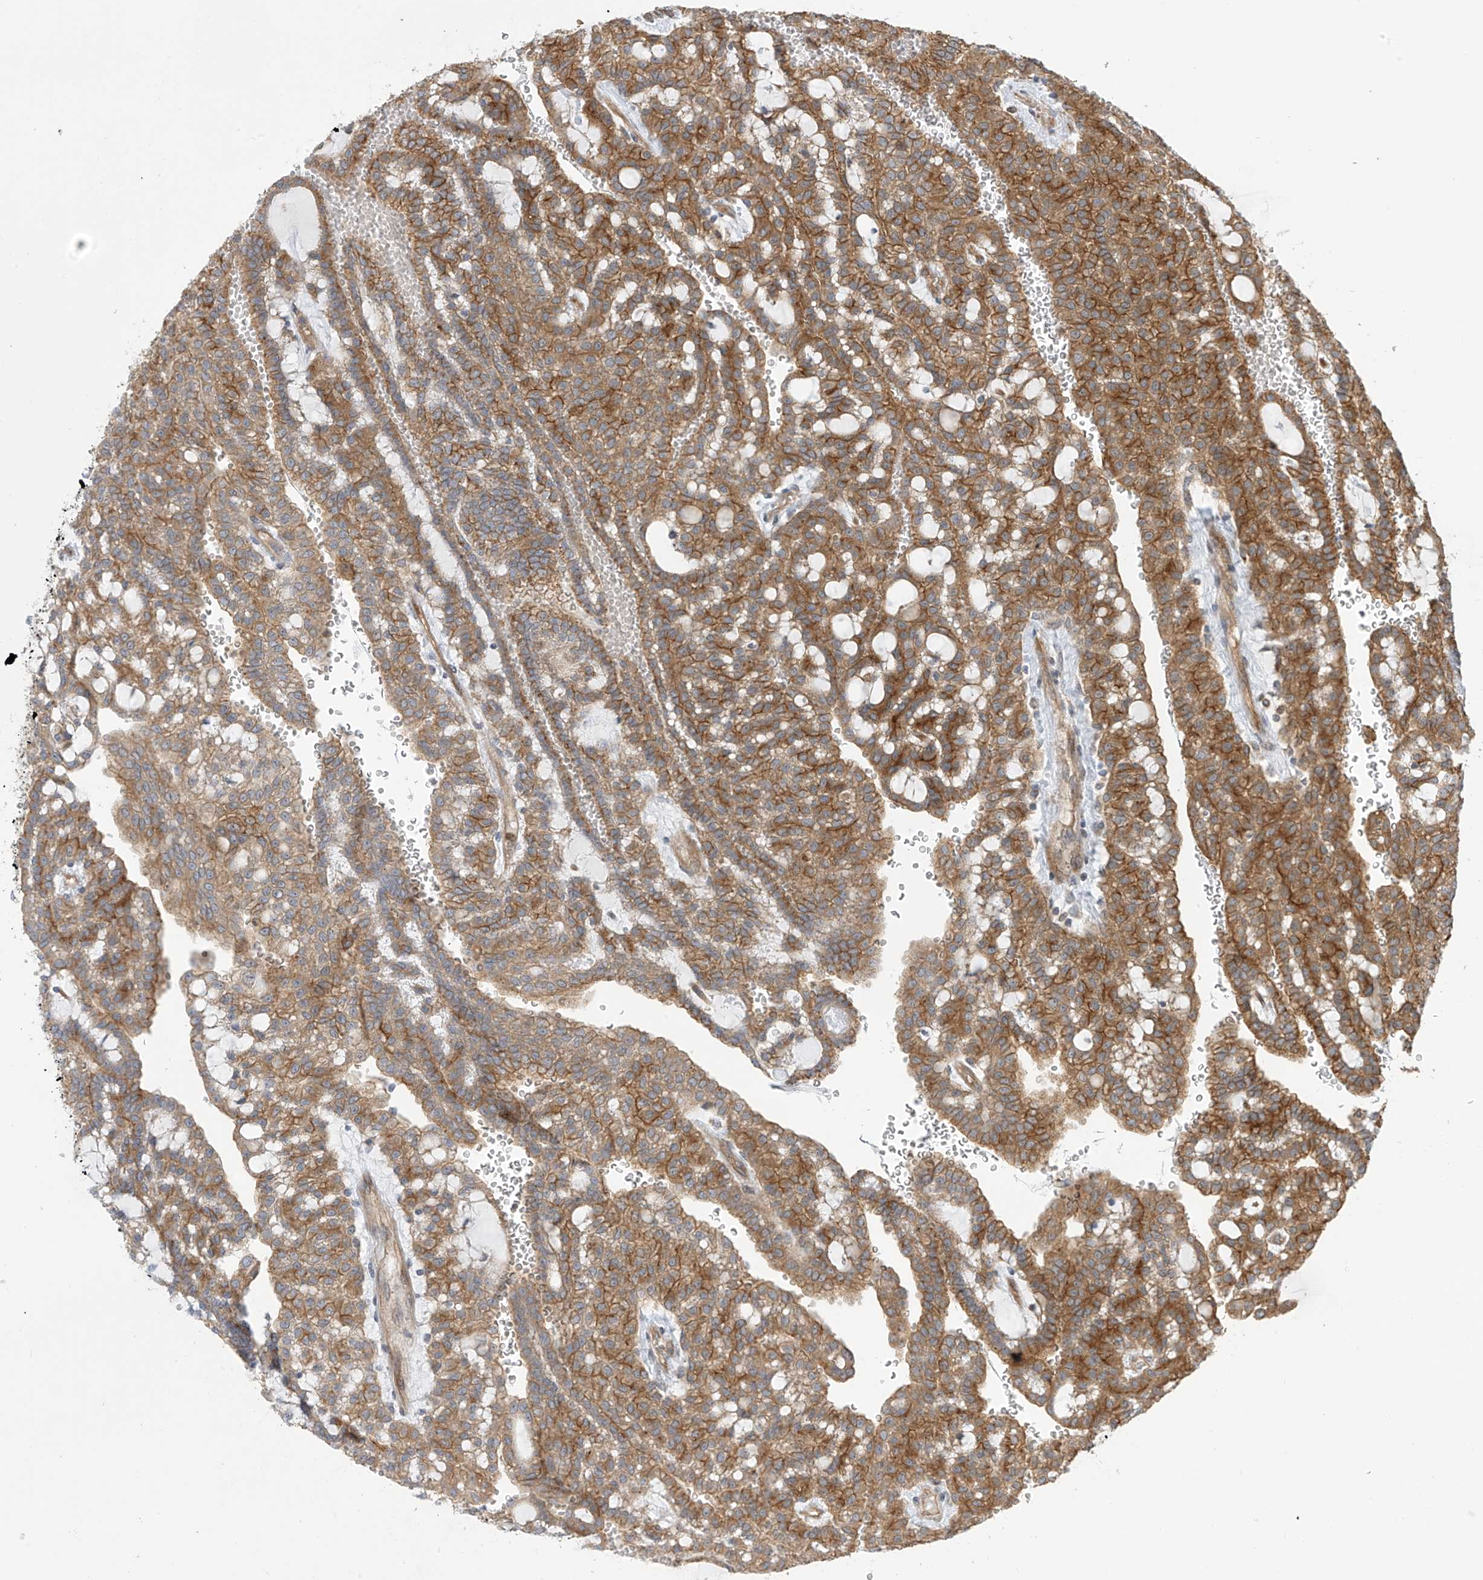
{"staining": {"intensity": "strong", "quantity": ">75%", "location": "cytoplasmic/membranous"}, "tissue": "renal cancer", "cell_type": "Tumor cells", "image_type": "cancer", "snomed": [{"axis": "morphology", "description": "Adenocarcinoma, NOS"}, {"axis": "topography", "description": "Kidney"}], "caption": "An image of renal cancer (adenocarcinoma) stained for a protein shows strong cytoplasmic/membranous brown staining in tumor cells.", "gene": "KIAA1522", "patient": {"sex": "male", "age": 63}}